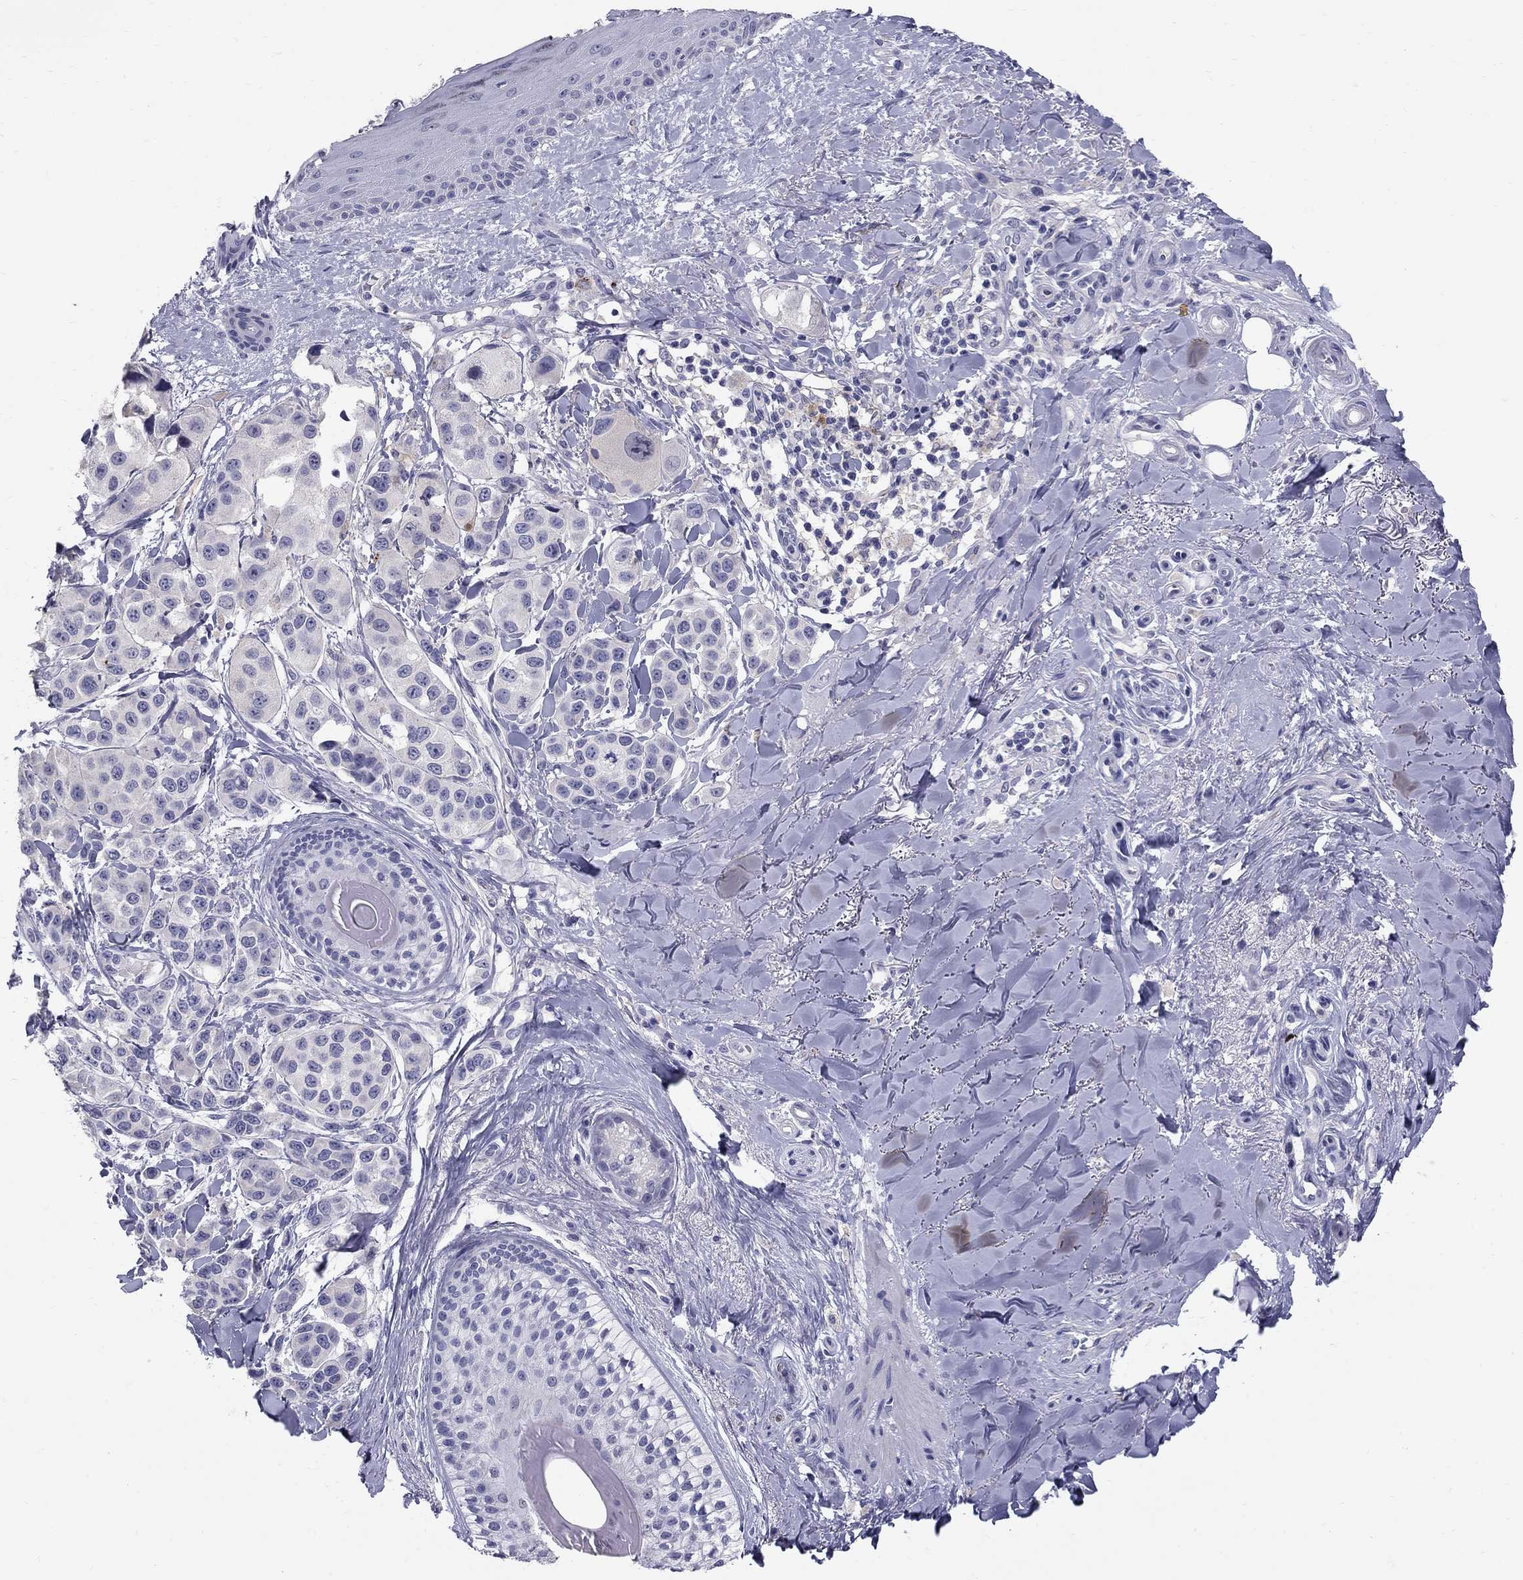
{"staining": {"intensity": "negative", "quantity": "none", "location": "none"}, "tissue": "melanoma", "cell_type": "Tumor cells", "image_type": "cancer", "snomed": [{"axis": "morphology", "description": "Malignant melanoma, NOS"}, {"axis": "topography", "description": "Skin"}], "caption": "Immunohistochemical staining of human melanoma displays no significant positivity in tumor cells.", "gene": "TP53TG5", "patient": {"sex": "male", "age": 57}}